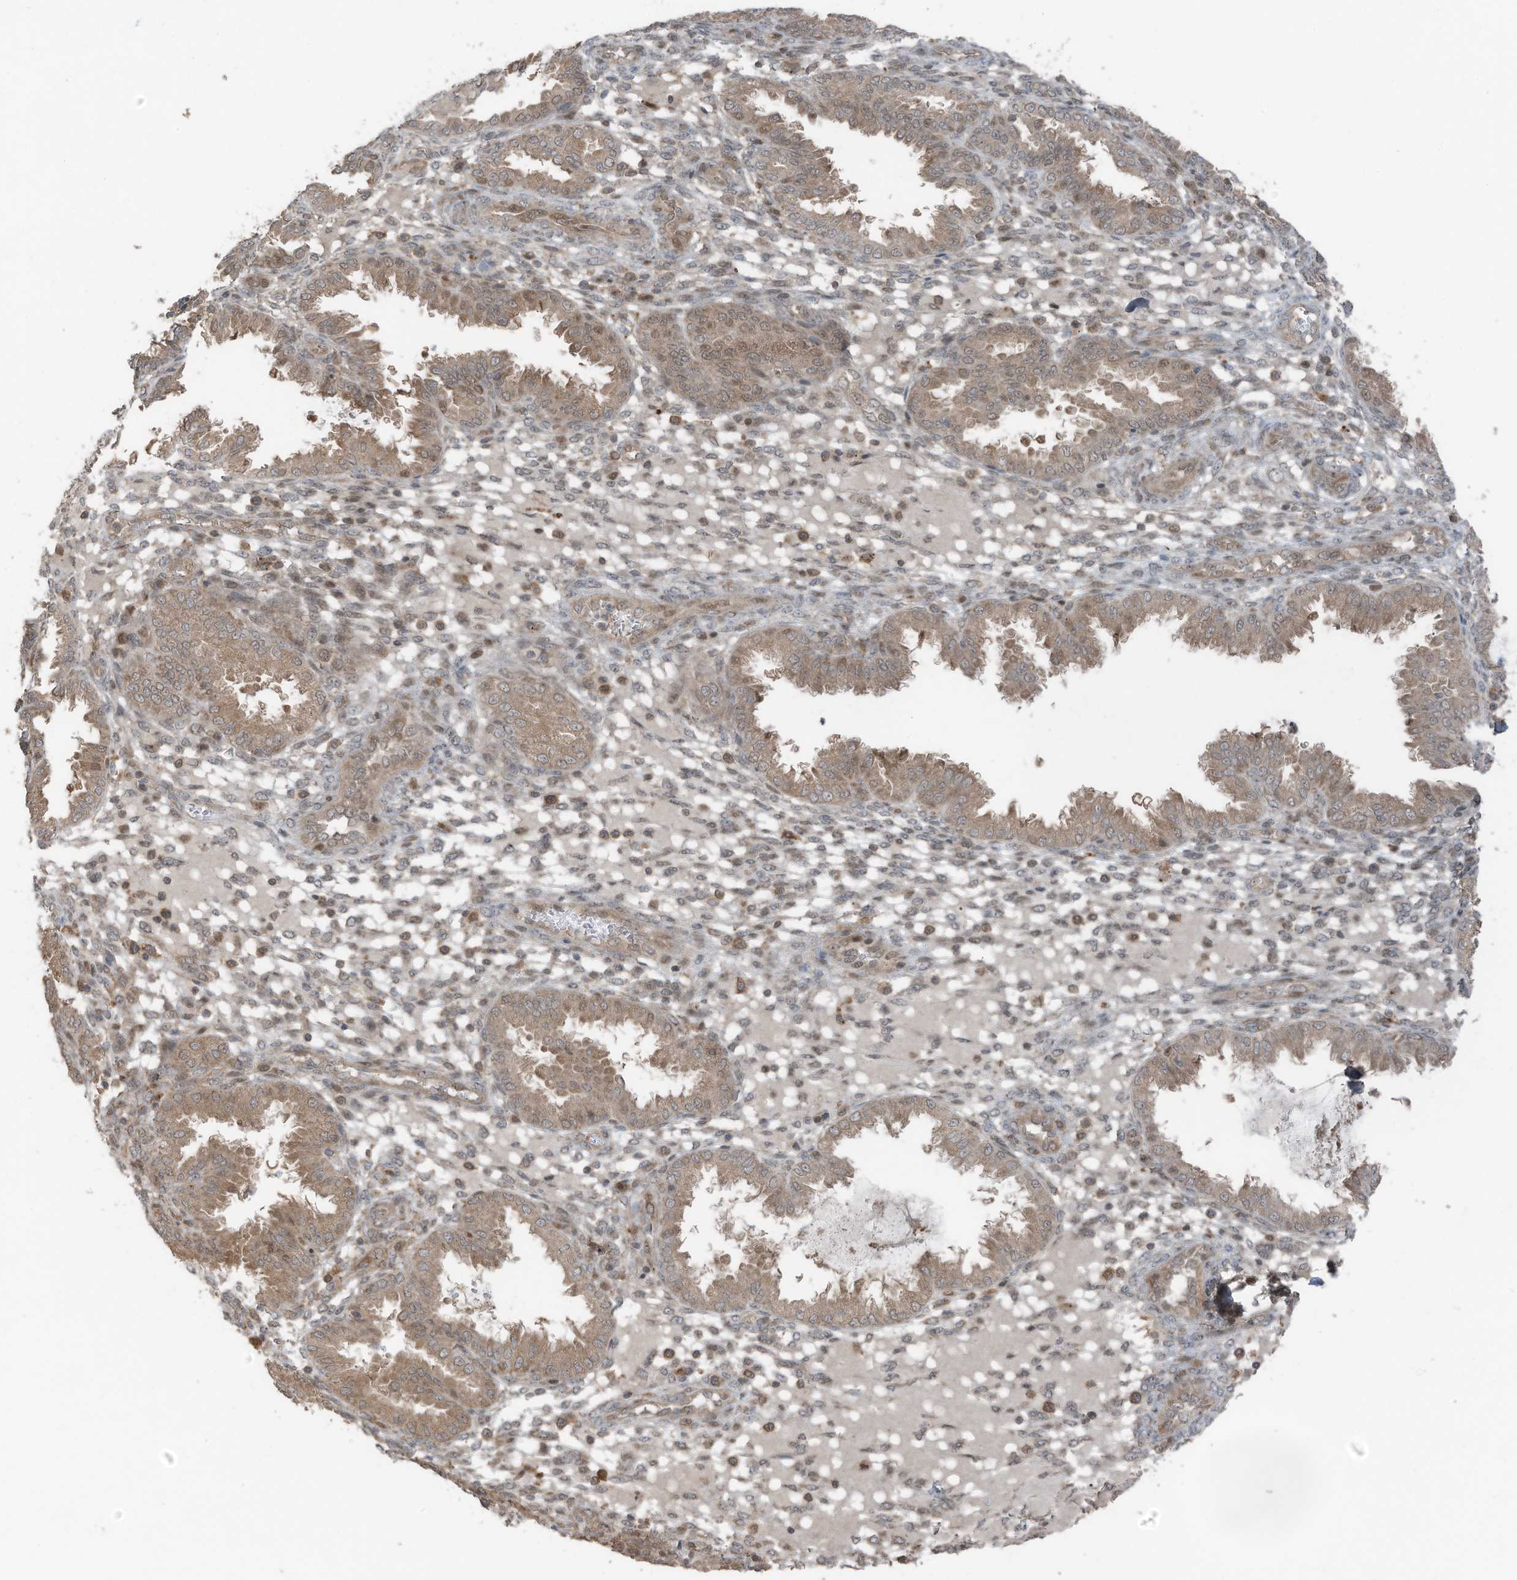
{"staining": {"intensity": "moderate", "quantity": "<25%", "location": "cytoplasmic/membranous"}, "tissue": "endometrium", "cell_type": "Cells in endometrial stroma", "image_type": "normal", "snomed": [{"axis": "morphology", "description": "Normal tissue, NOS"}, {"axis": "topography", "description": "Endometrium"}], "caption": "Benign endometrium reveals moderate cytoplasmic/membranous positivity in approximately <25% of cells in endometrial stroma.", "gene": "TXNDC9", "patient": {"sex": "female", "age": 33}}